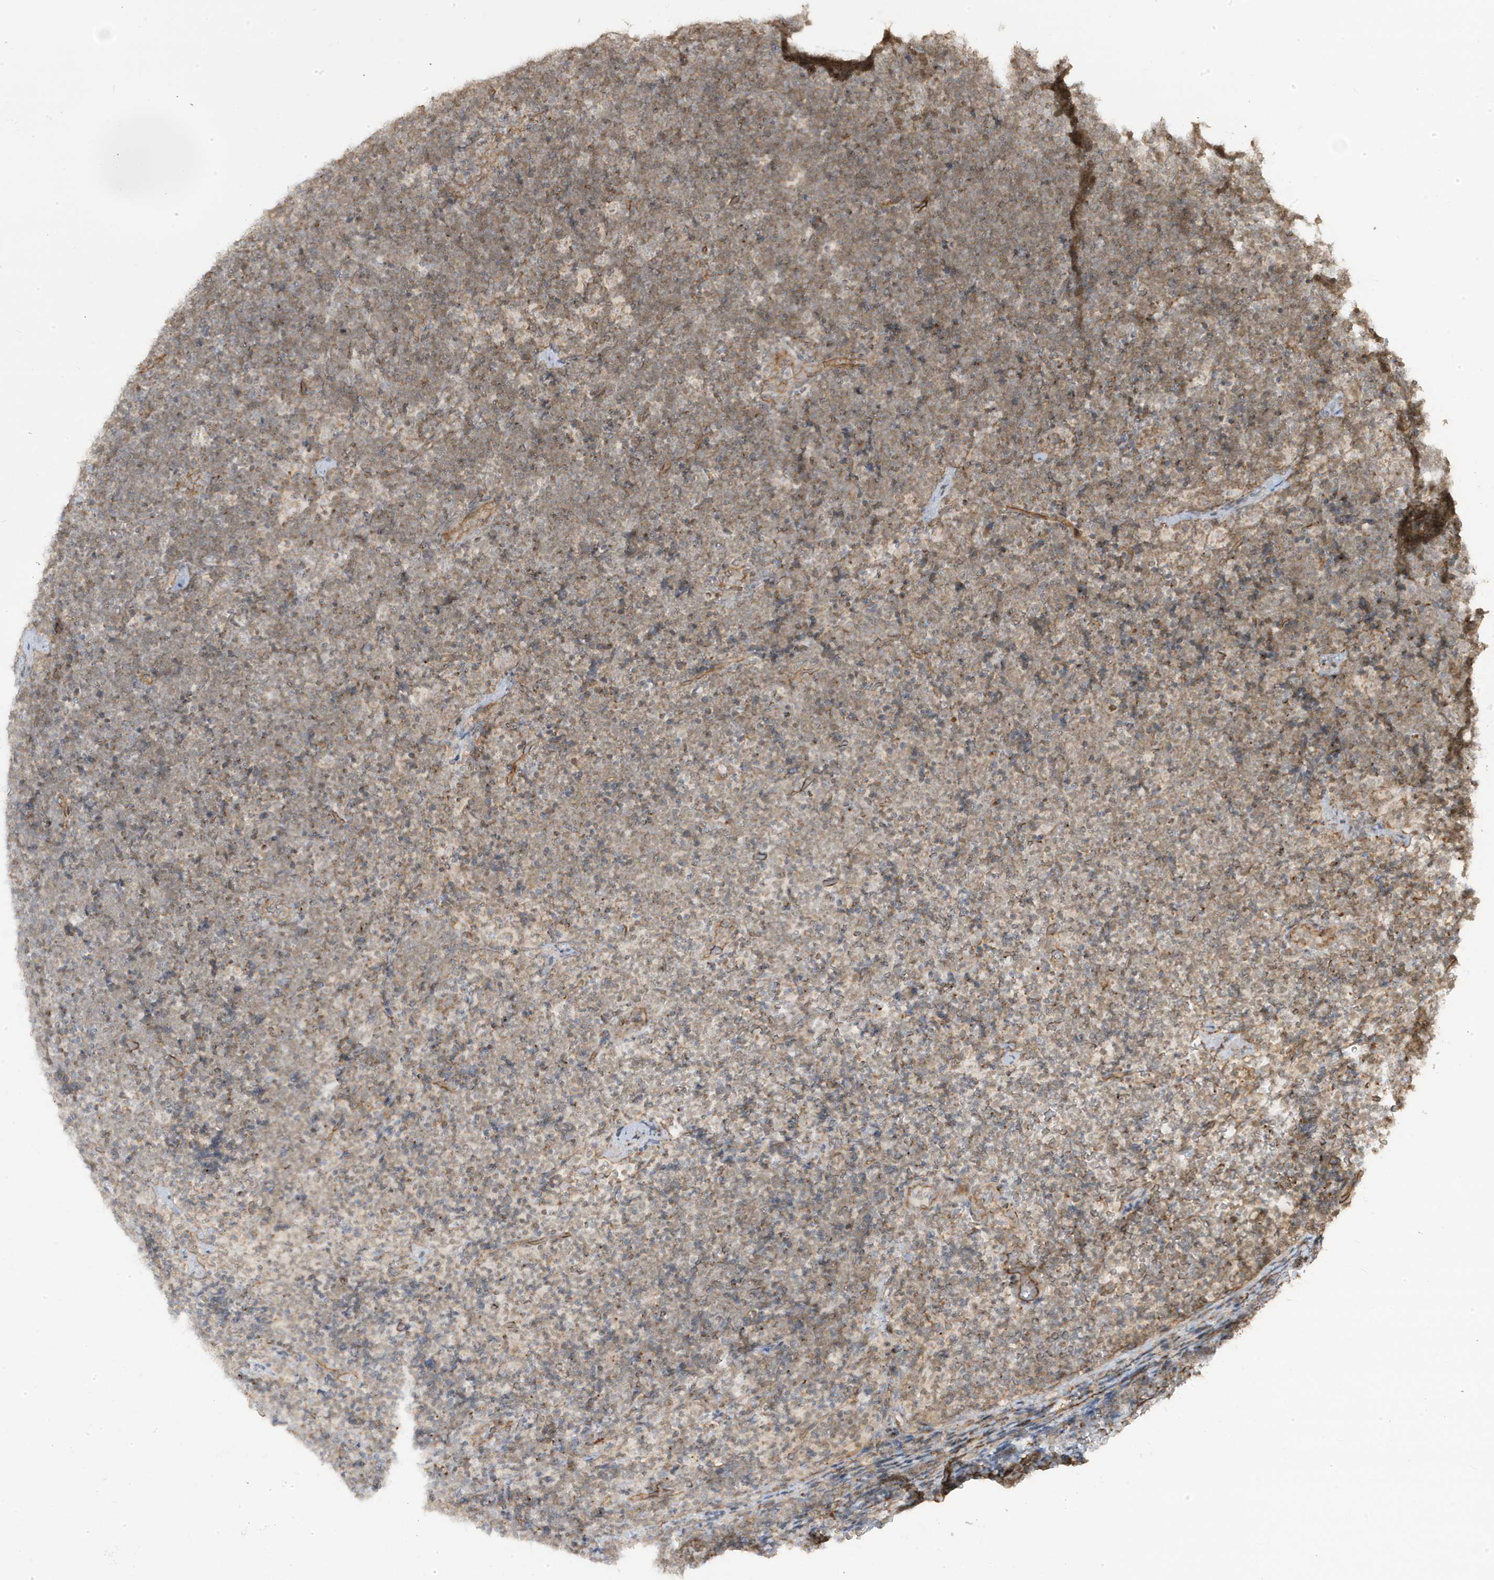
{"staining": {"intensity": "weak", "quantity": ">75%", "location": "cytoplasmic/membranous"}, "tissue": "lymphoma", "cell_type": "Tumor cells", "image_type": "cancer", "snomed": [{"axis": "morphology", "description": "Malignant lymphoma, non-Hodgkin's type, High grade"}, {"axis": "topography", "description": "Lymph node"}], "caption": "Lymphoma stained with a protein marker shows weak staining in tumor cells.", "gene": "DNAJC12", "patient": {"sex": "male", "age": 13}}